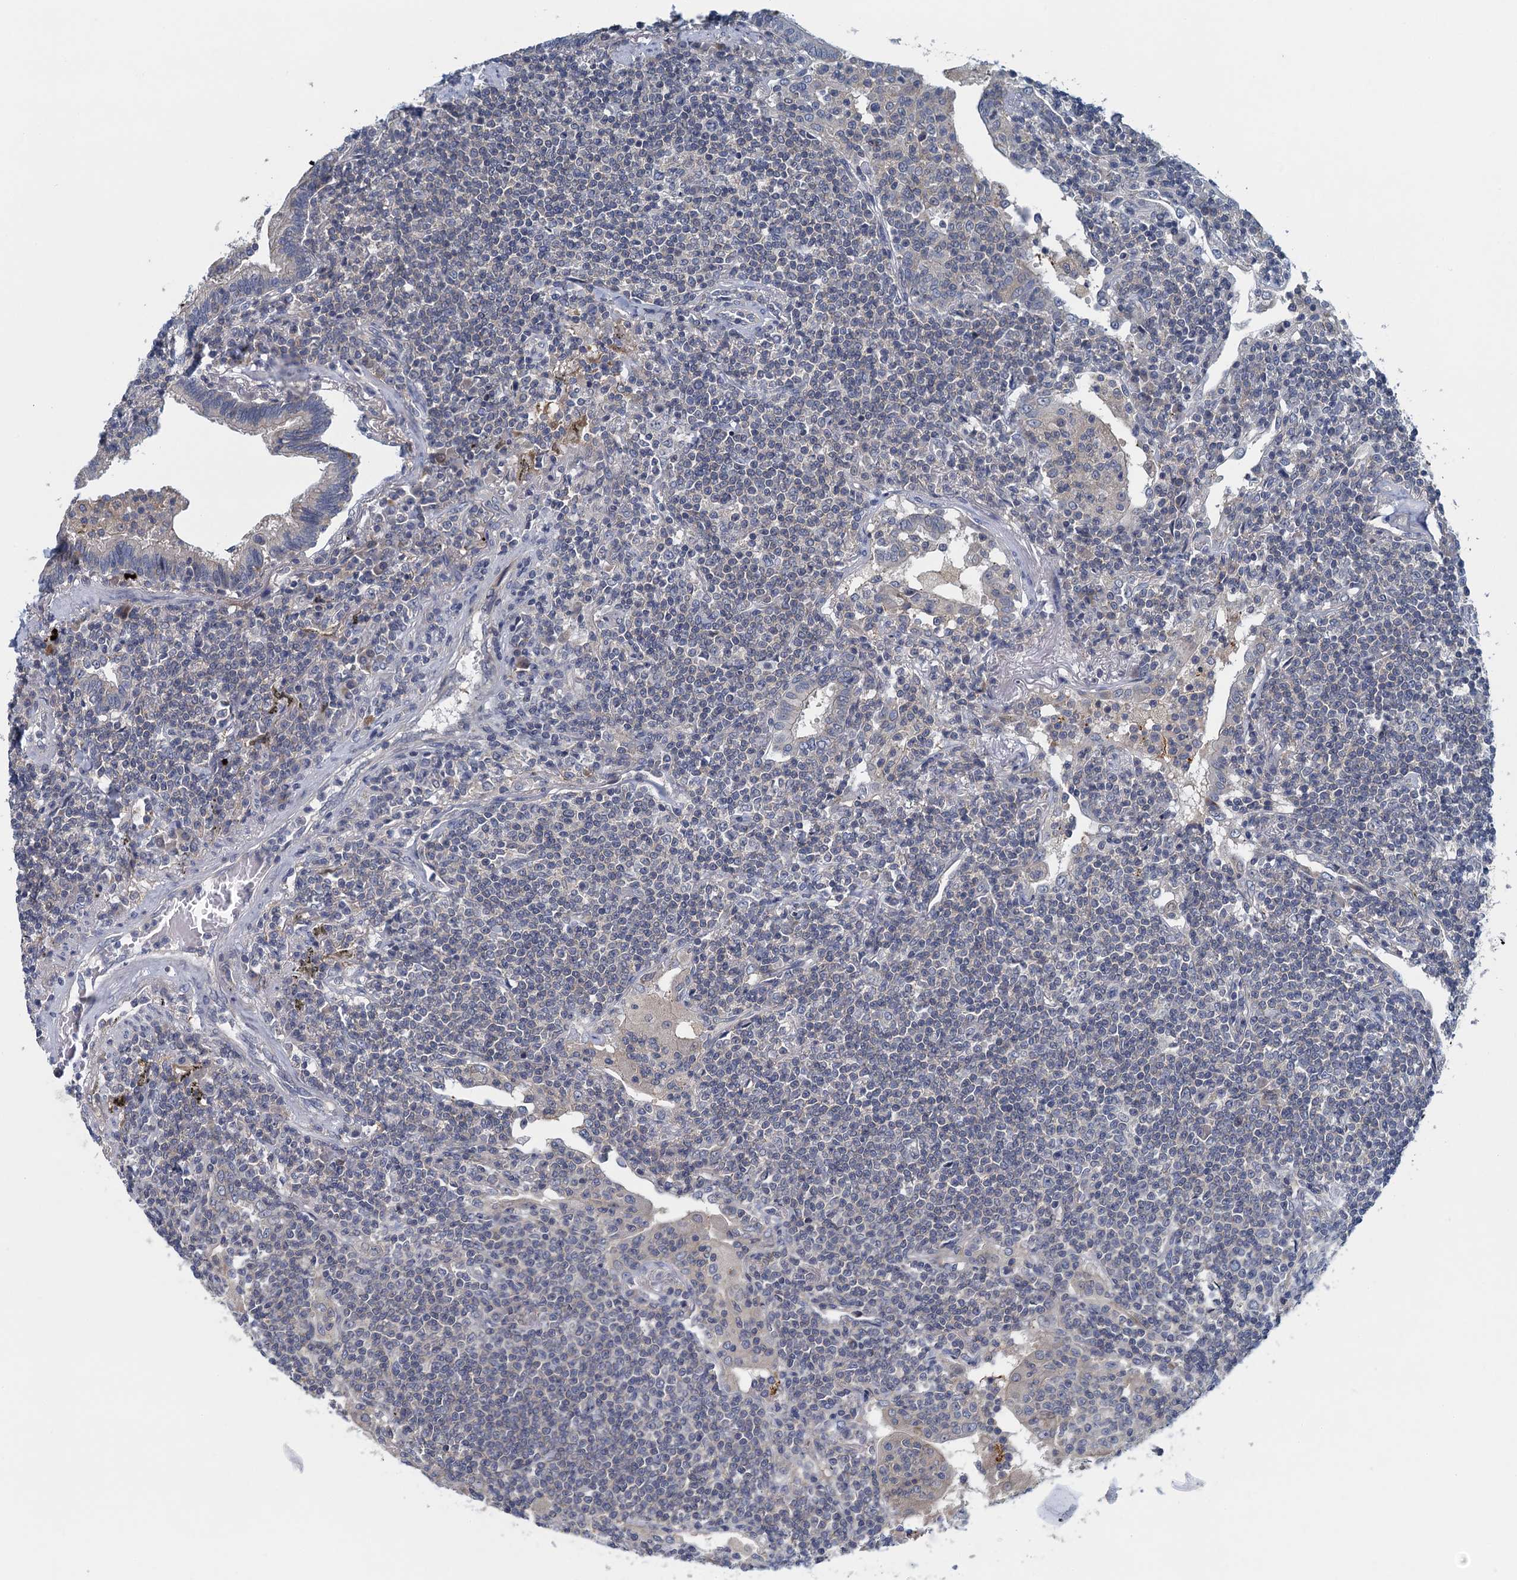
{"staining": {"intensity": "negative", "quantity": "none", "location": "none"}, "tissue": "lymphoma", "cell_type": "Tumor cells", "image_type": "cancer", "snomed": [{"axis": "morphology", "description": "Malignant lymphoma, non-Hodgkin's type, Low grade"}, {"axis": "topography", "description": "Lung"}], "caption": "An IHC image of lymphoma is shown. There is no staining in tumor cells of lymphoma. (DAB immunohistochemistry with hematoxylin counter stain).", "gene": "NCKAP1L", "patient": {"sex": "female", "age": 71}}